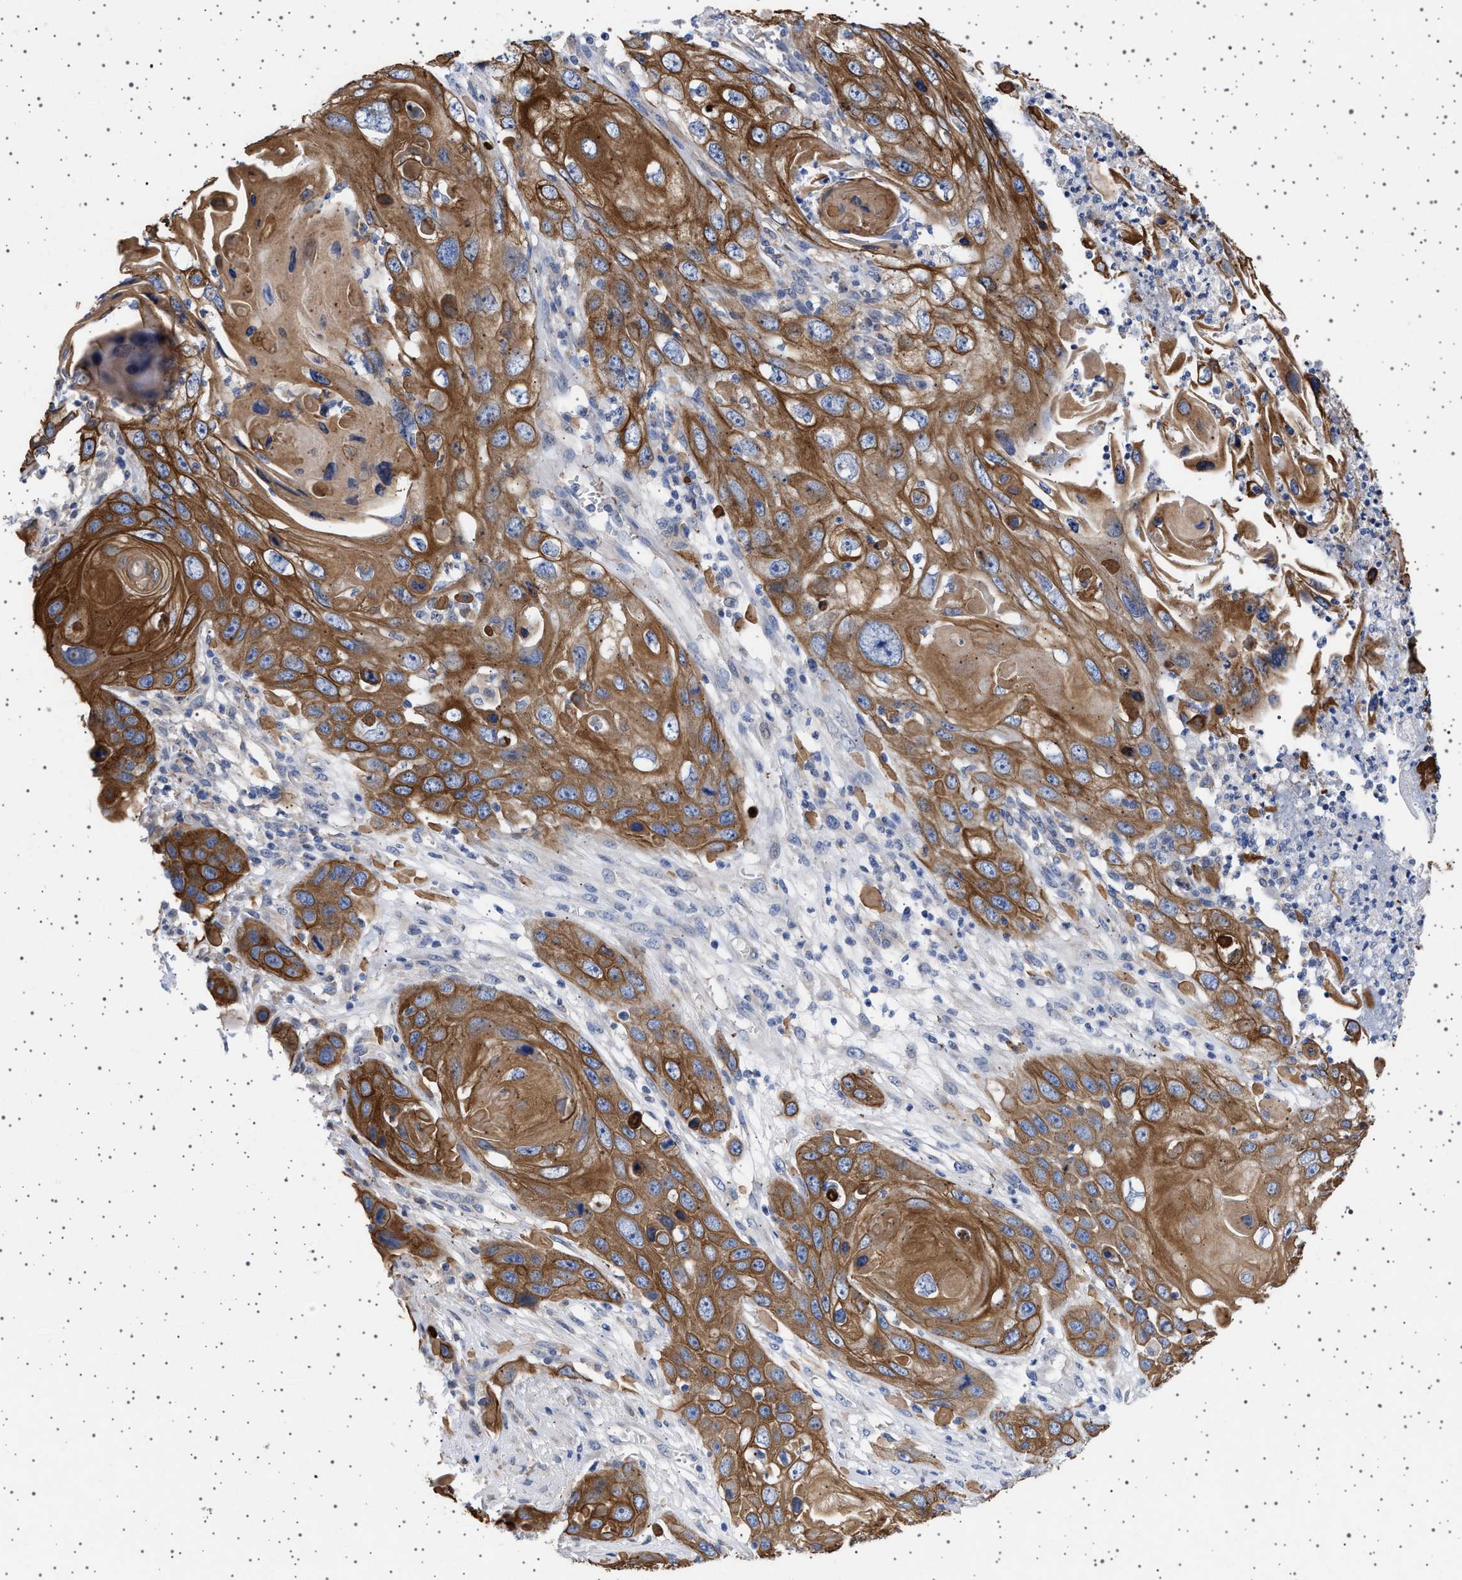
{"staining": {"intensity": "strong", "quantity": ">75%", "location": "cytoplasmic/membranous"}, "tissue": "skin cancer", "cell_type": "Tumor cells", "image_type": "cancer", "snomed": [{"axis": "morphology", "description": "Squamous cell carcinoma, NOS"}, {"axis": "topography", "description": "Skin"}], "caption": "DAB (3,3'-diaminobenzidine) immunohistochemical staining of human skin squamous cell carcinoma exhibits strong cytoplasmic/membranous protein positivity in approximately >75% of tumor cells.", "gene": "TRMT10B", "patient": {"sex": "male", "age": 55}}